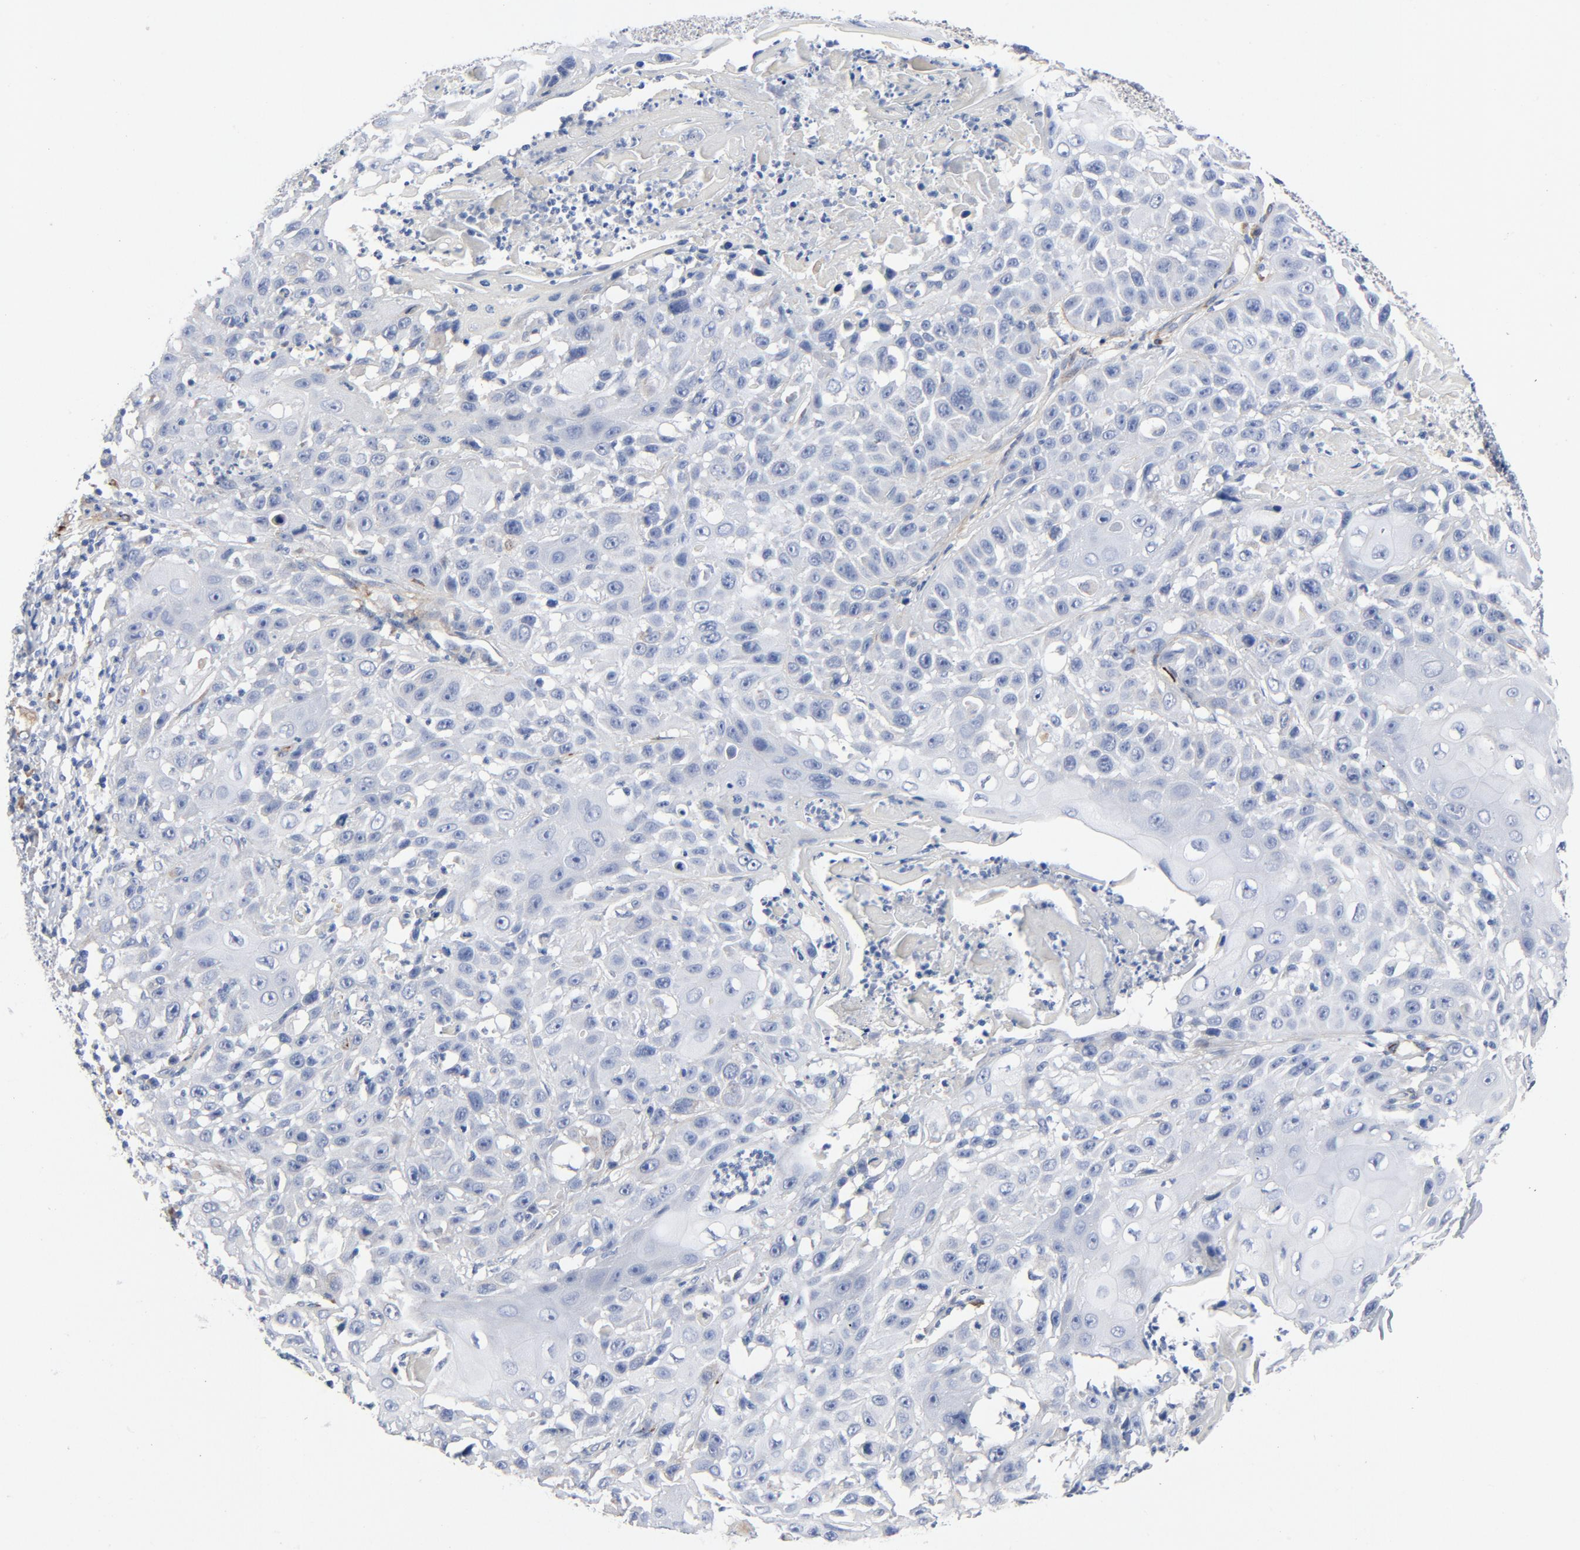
{"staining": {"intensity": "negative", "quantity": "none", "location": "none"}, "tissue": "cervical cancer", "cell_type": "Tumor cells", "image_type": "cancer", "snomed": [{"axis": "morphology", "description": "Squamous cell carcinoma, NOS"}, {"axis": "topography", "description": "Cervix"}], "caption": "An image of human cervical cancer (squamous cell carcinoma) is negative for staining in tumor cells. (DAB (3,3'-diaminobenzidine) immunohistochemistry with hematoxylin counter stain).", "gene": "LAMC1", "patient": {"sex": "female", "age": 39}}